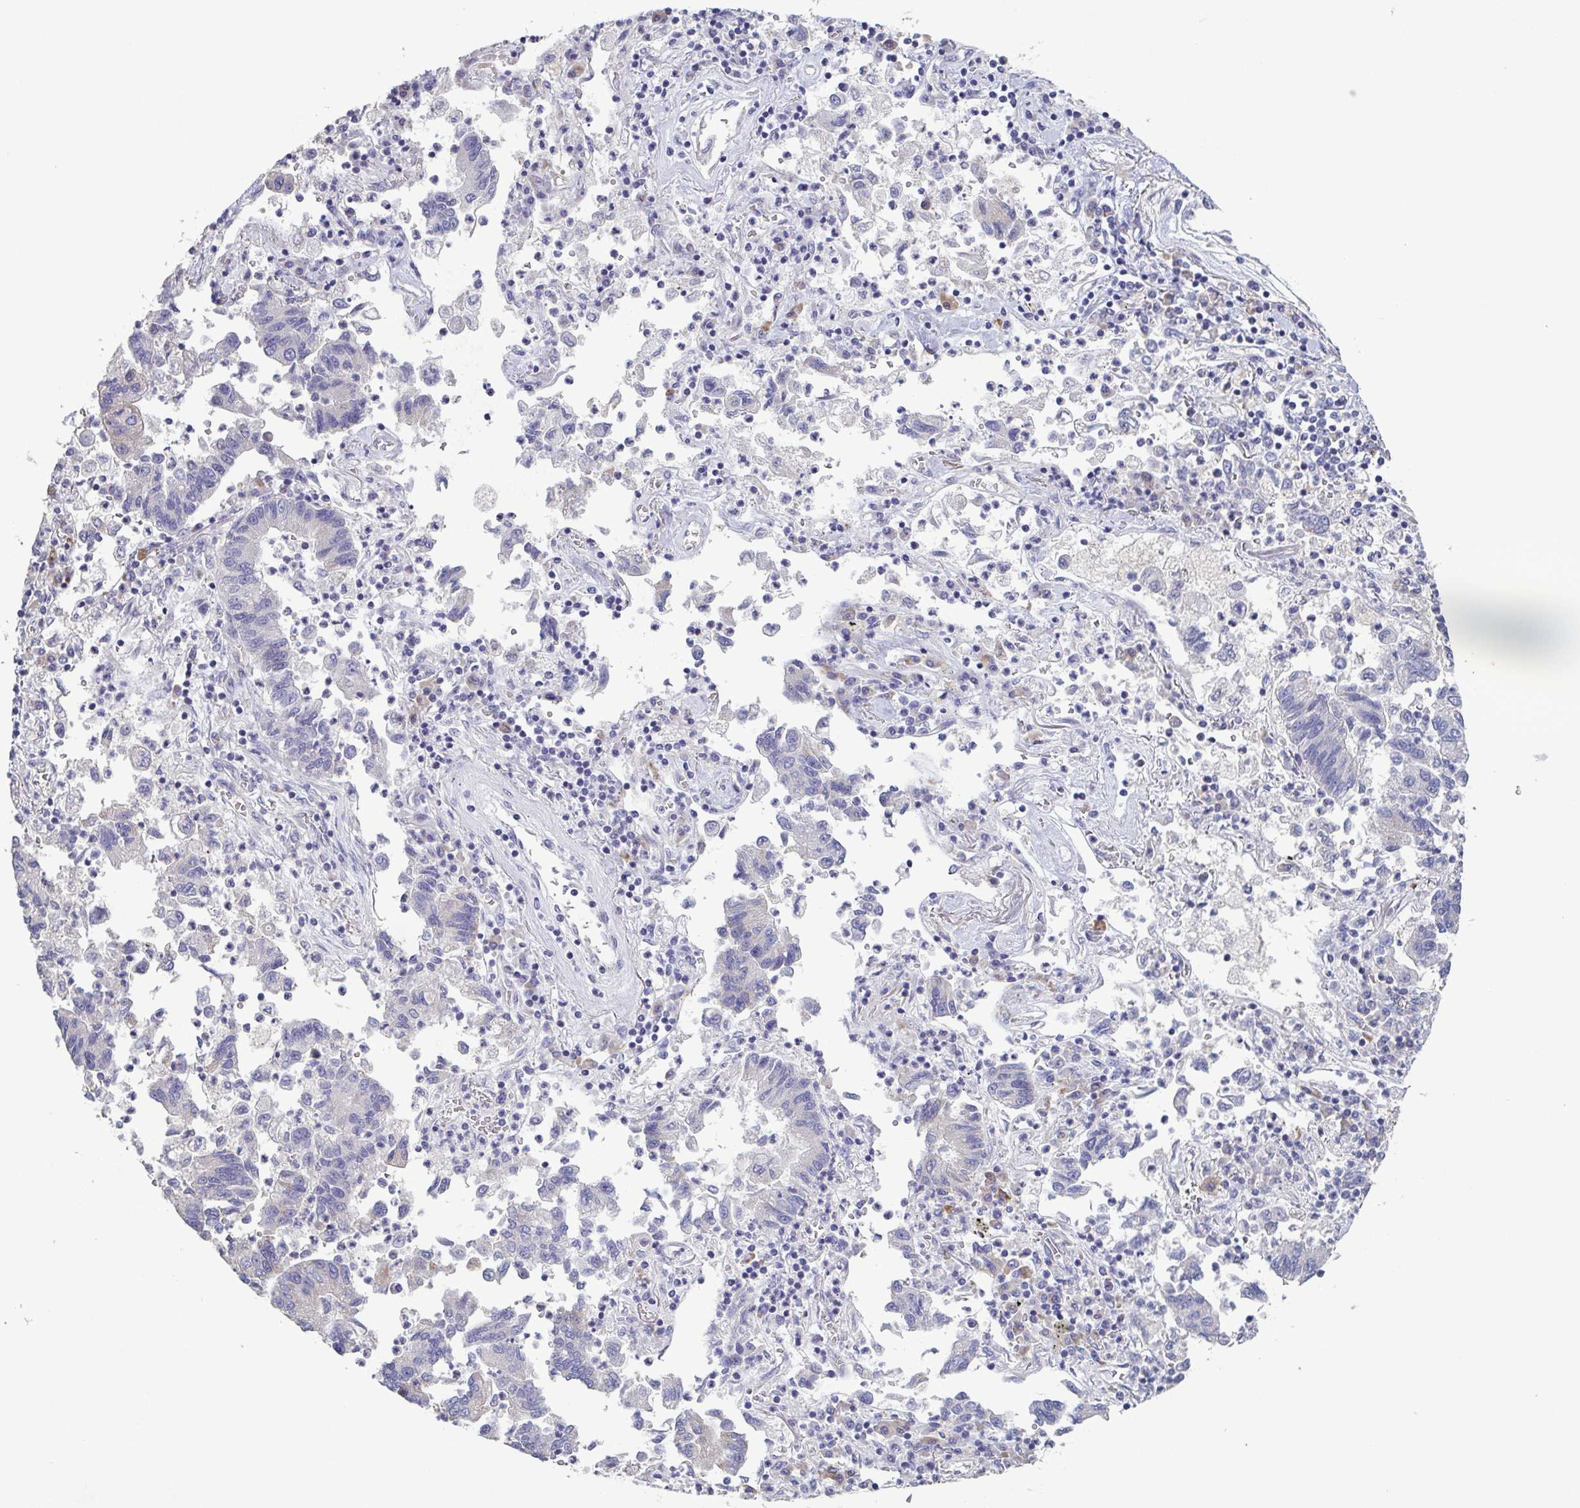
{"staining": {"intensity": "negative", "quantity": "none", "location": "none"}, "tissue": "lung cancer", "cell_type": "Tumor cells", "image_type": "cancer", "snomed": [{"axis": "morphology", "description": "Adenocarcinoma, NOS"}, {"axis": "topography", "description": "Lung"}], "caption": "Image shows no significant protein expression in tumor cells of lung cancer. (DAB (3,3'-diaminobenzidine) IHC with hematoxylin counter stain).", "gene": "GLDC", "patient": {"sex": "female", "age": 57}}